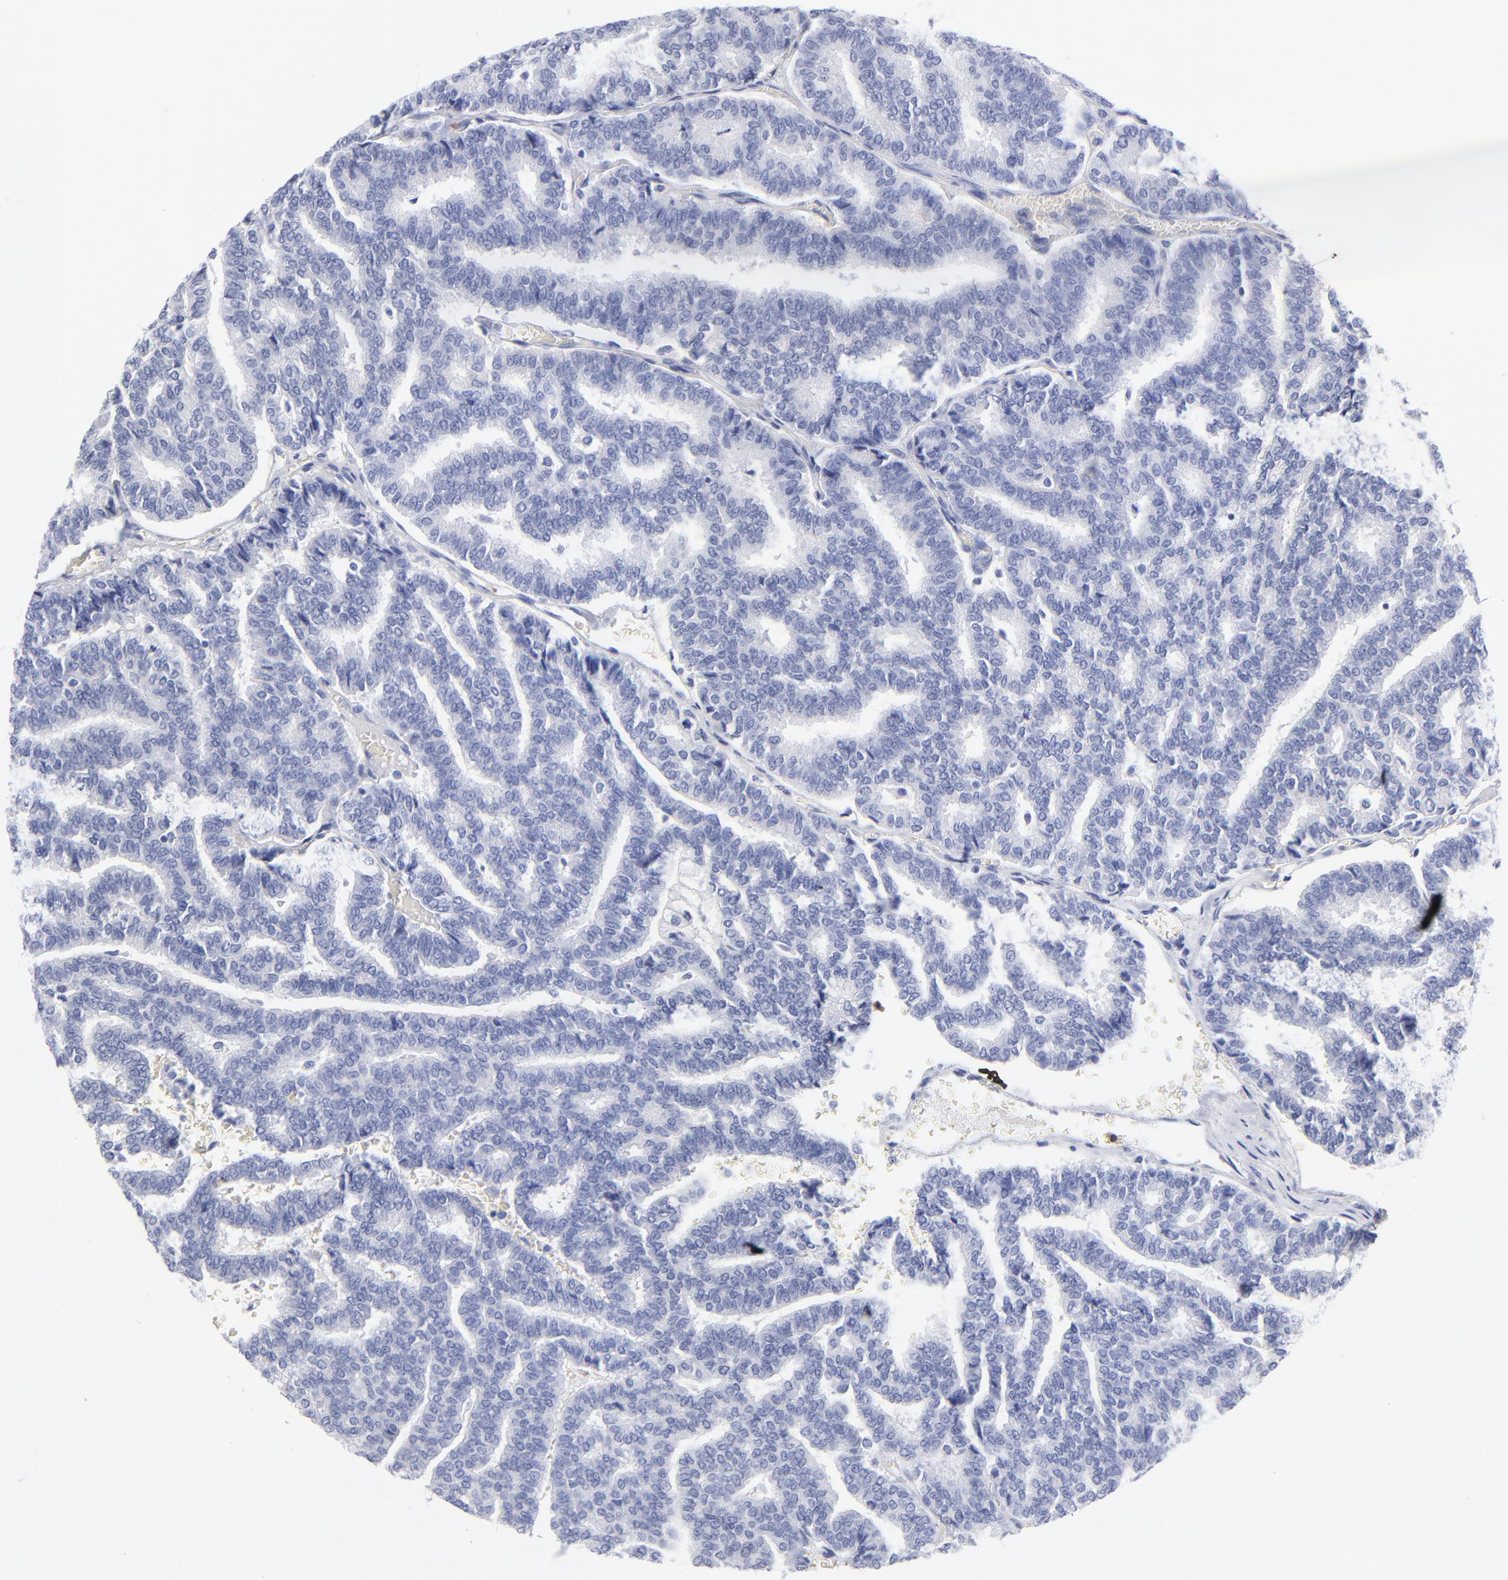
{"staining": {"intensity": "negative", "quantity": "none", "location": "none"}, "tissue": "thyroid cancer", "cell_type": "Tumor cells", "image_type": "cancer", "snomed": [{"axis": "morphology", "description": "Papillary adenocarcinoma, NOS"}, {"axis": "topography", "description": "Thyroid gland"}], "caption": "Tumor cells show no significant expression in thyroid cancer (papillary adenocarcinoma).", "gene": "ARG1", "patient": {"sex": "female", "age": 35}}